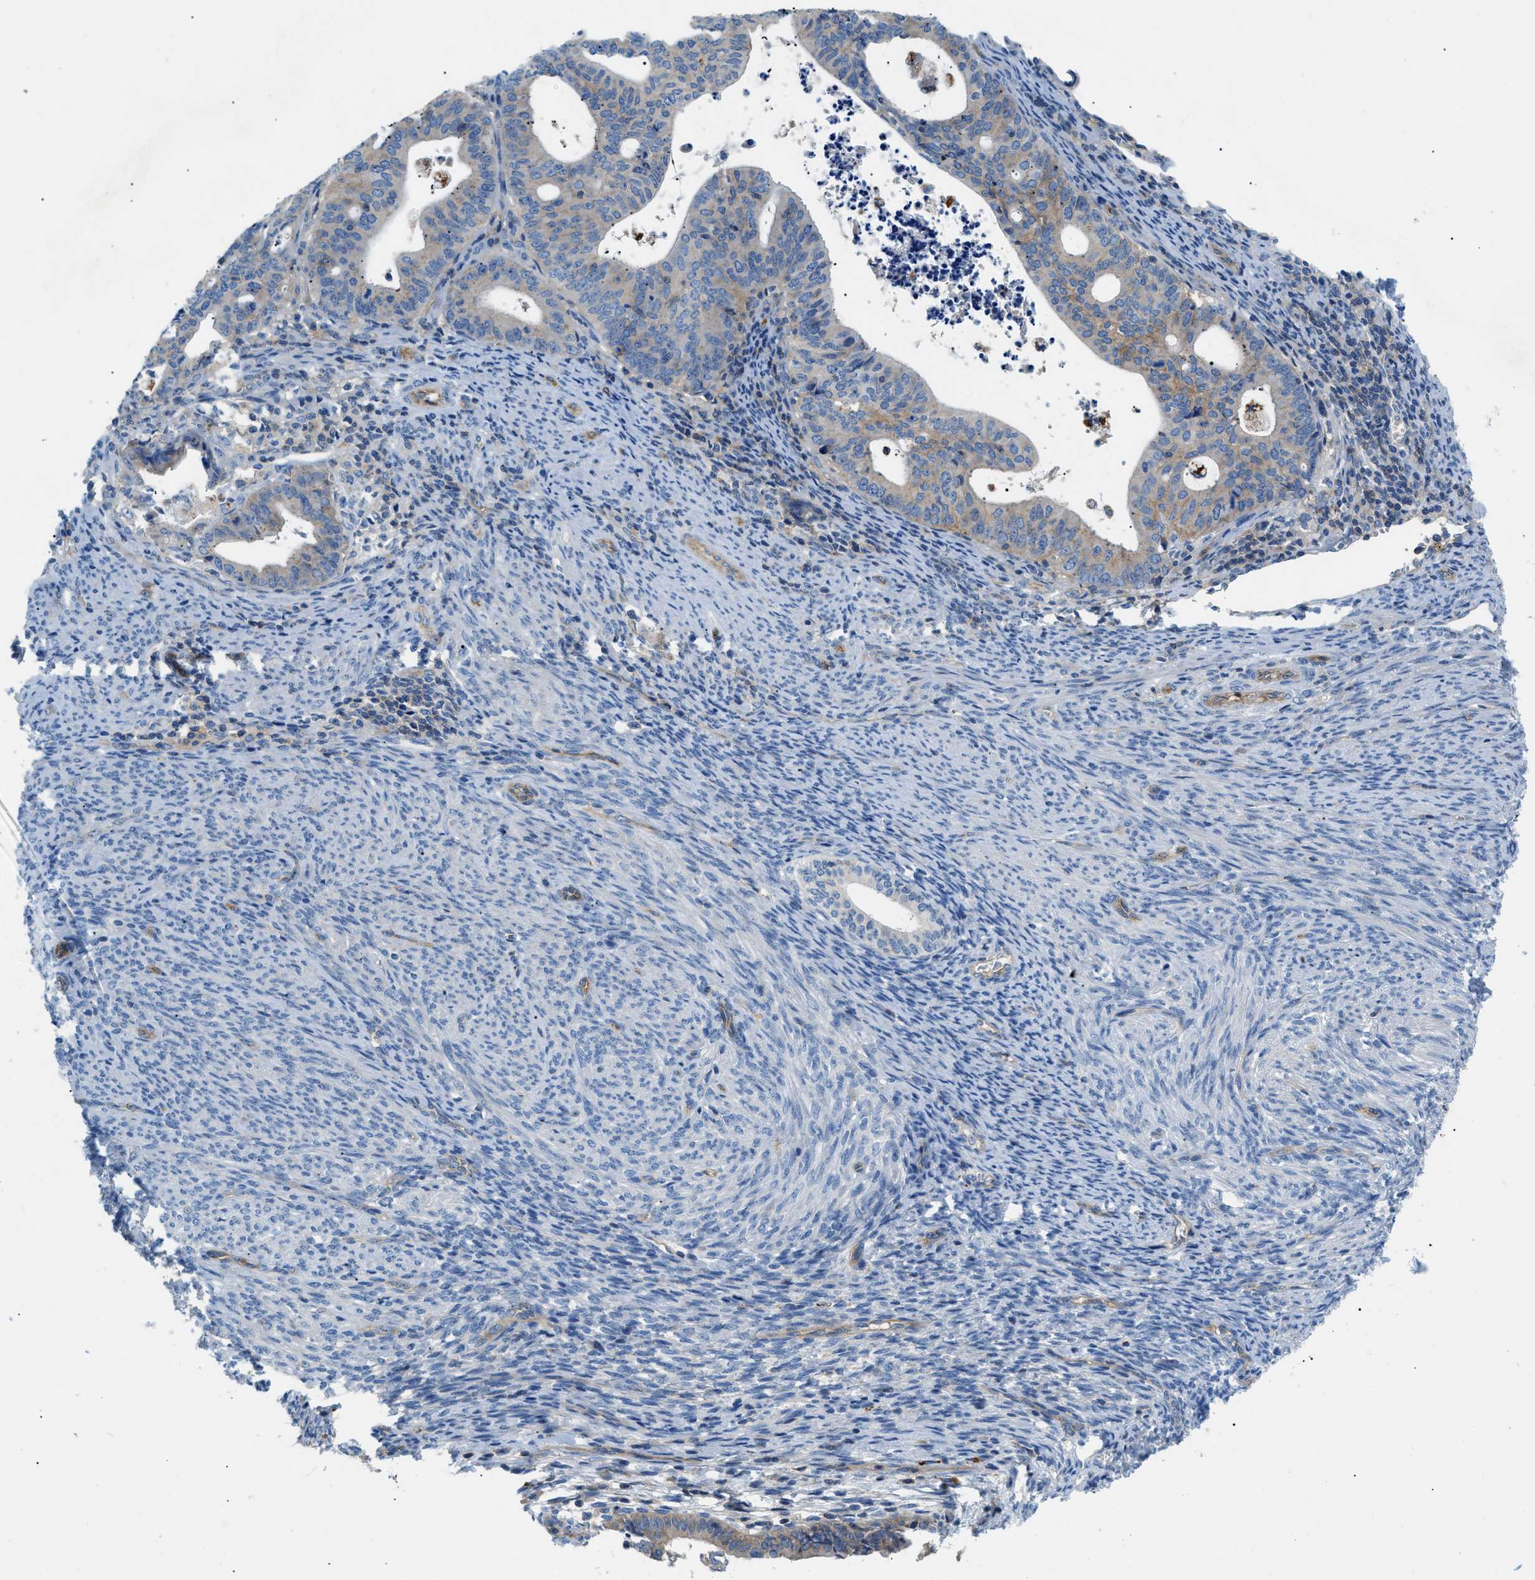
{"staining": {"intensity": "weak", "quantity": "25%-75%", "location": "cytoplasmic/membranous"}, "tissue": "endometrial cancer", "cell_type": "Tumor cells", "image_type": "cancer", "snomed": [{"axis": "morphology", "description": "Adenocarcinoma, NOS"}, {"axis": "topography", "description": "Uterus"}], "caption": "Endometrial adenocarcinoma stained with DAB (3,3'-diaminobenzidine) immunohistochemistry displays low levels of weak cytoplasmic/membranous expression in approximately 25%-75% of tumor cells.", "gene": "ORAI1", "patient": {"sex": "female", "age": 83}}